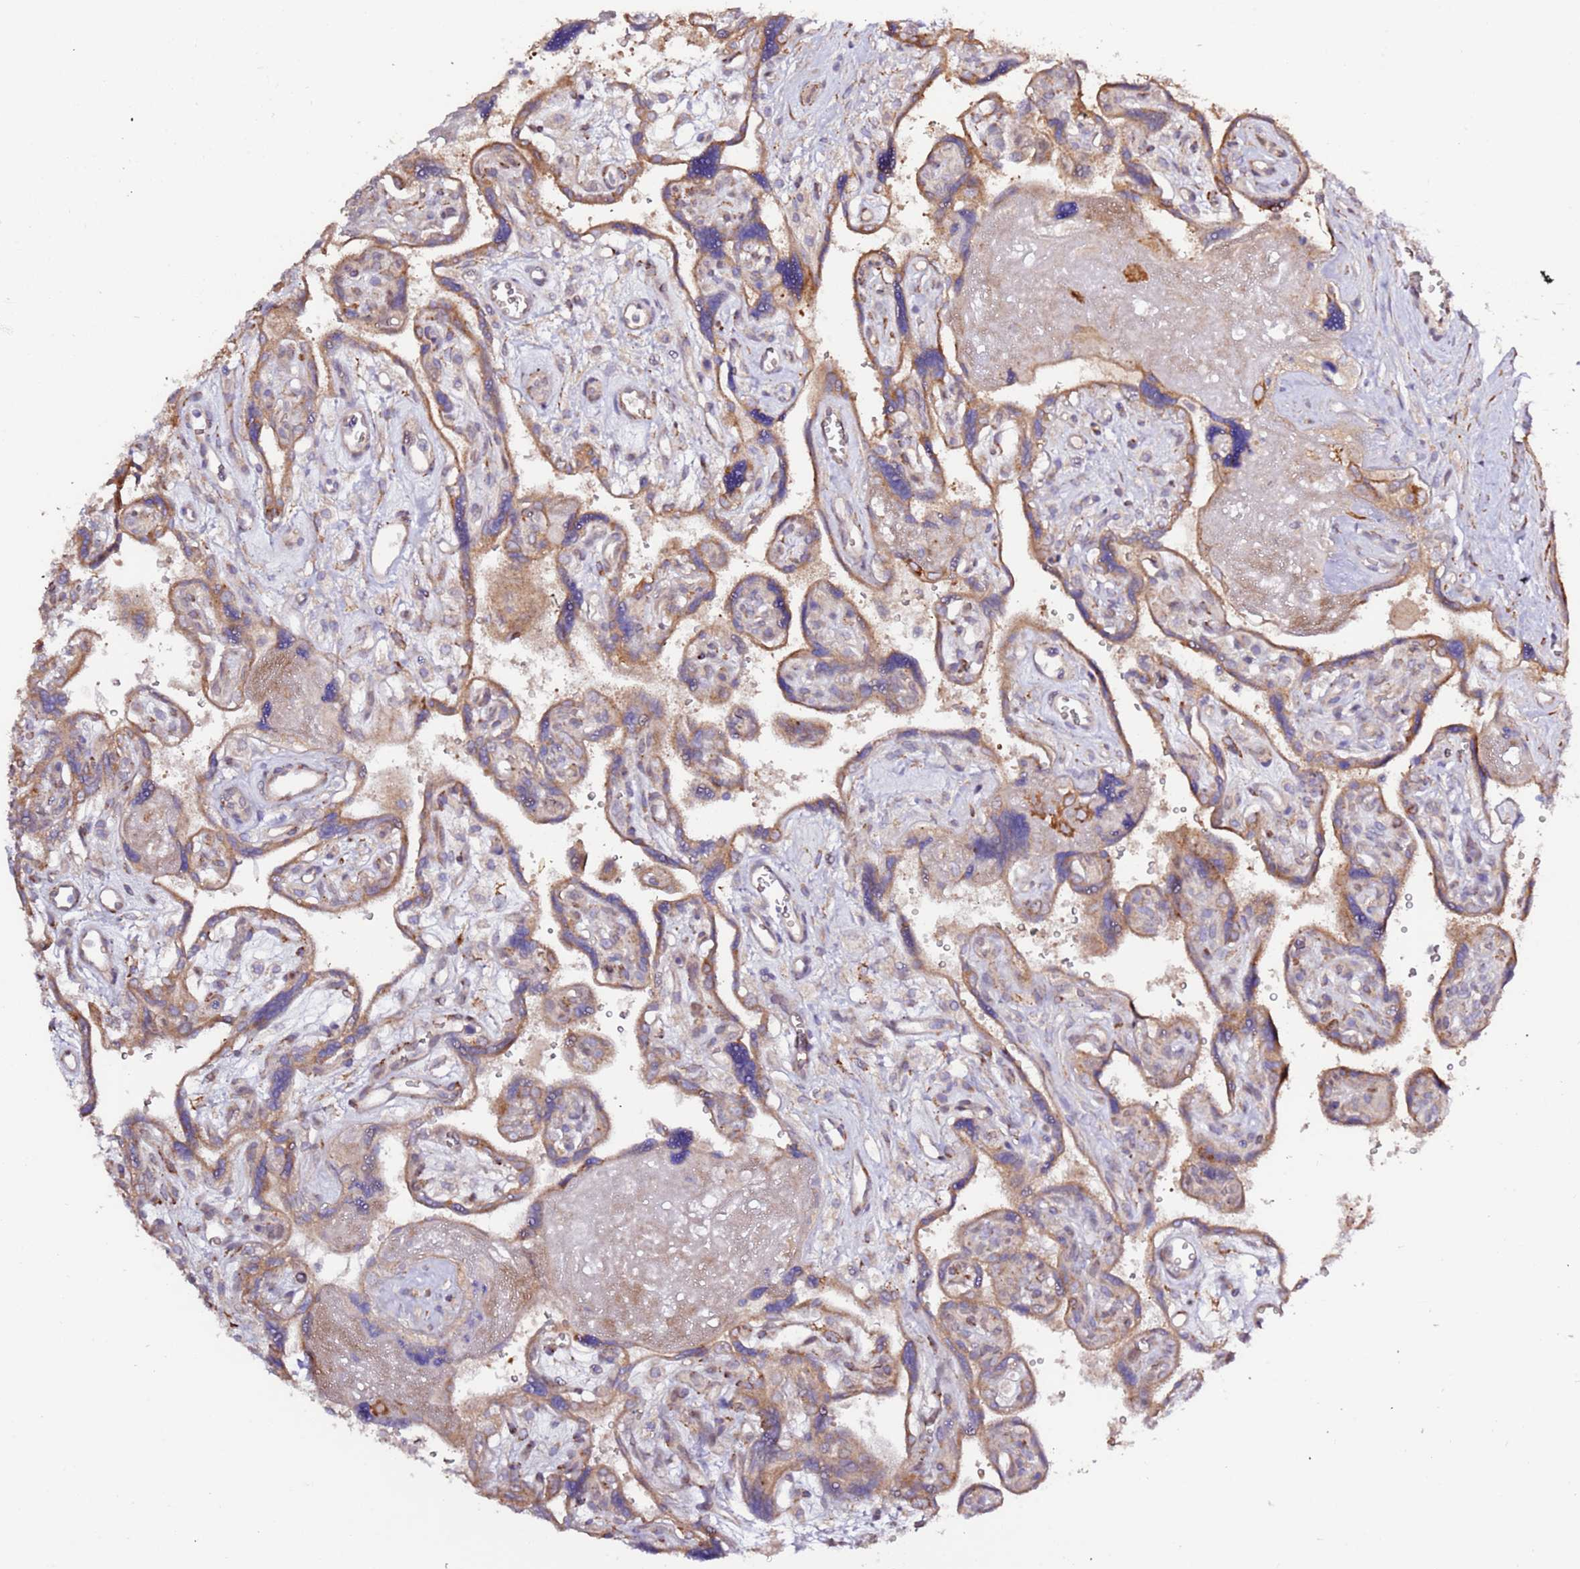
{"staining": {"intensity": "strong", "quantity": "<25%", "location": "cytoplasmic/membranous"}, "tissue": "placenta", "cell_type": "Trophoblastic cells", "image_type": "normal", "snomed": [{"axis": "morphology", "description": "Normal tissue, NOS"}, {"axis": "topography", "description": "Placenta"}], "caption": "Strong cytoplasmic/membranous staining is appreciated in about <25% of trophoblastic cells in unremarkable placenta.", "gene": "HSD17B7", "patient": {"sex": "female", "age": 39}}